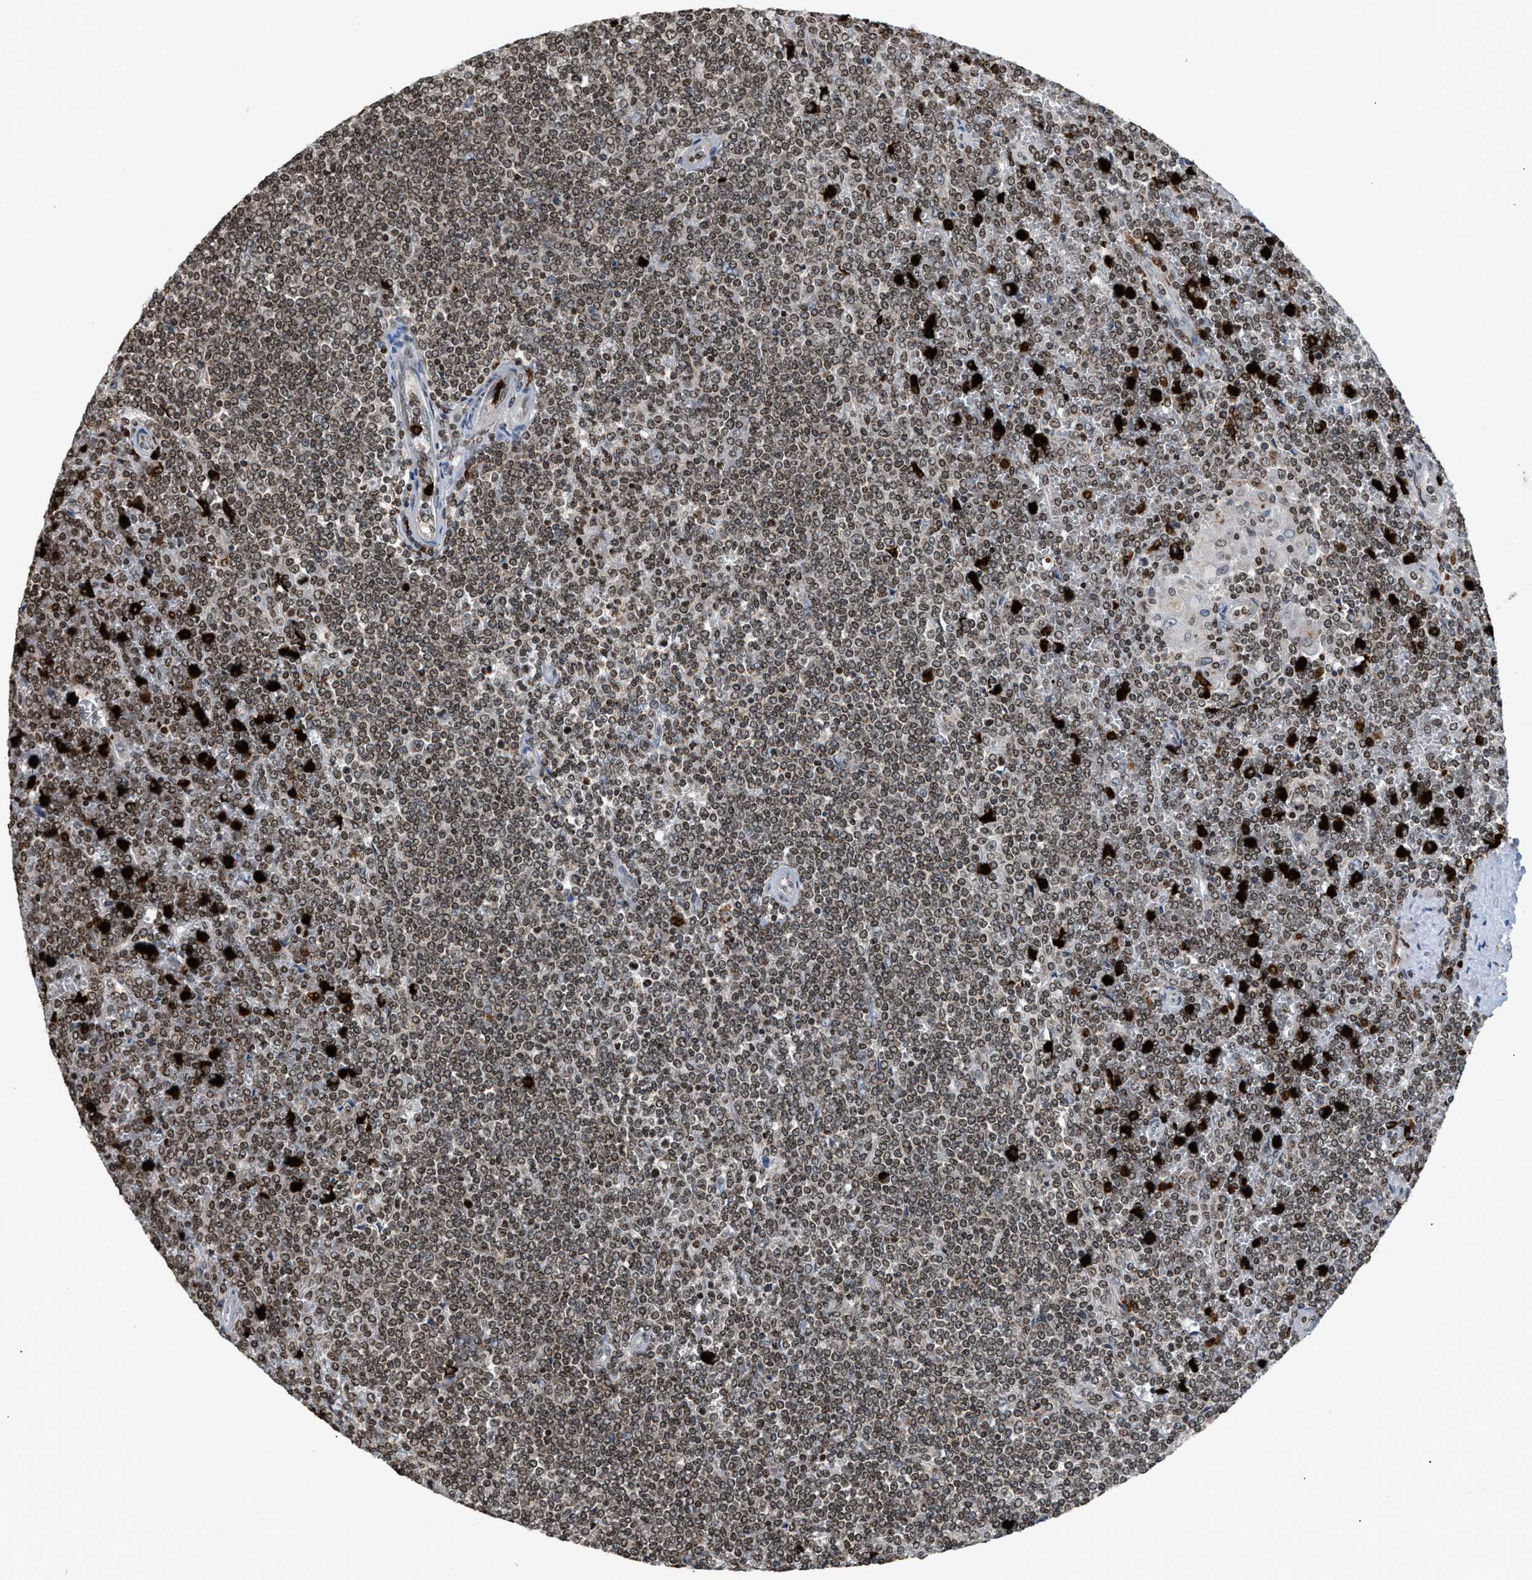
{"staining": {"intensity": "weak", "quantity": ">75%", "location": "nuclear"}, "tissue": "lymphoma", "cell_type": "Tumor cells", "image_type": "cancer", "snomed": [{"axis": "morphology", "description": "Malignant lymphoma, non-Hodgkin's type, Low grade"}, {"axis": "topography", "description": "Spleen"}], "caption": "Protein expression analysis of malignant lymphoma, non-Hodgkin's type (low-grade) displays weak nuclear staining in about >75% of tumor cells. The staining was performed using DAB, with brown indicating positive protein expression. Nuclei are stained blue with hematoxylin.", "gene": "PRUNE2", "patient": {"sex": "female", "age": 19}}